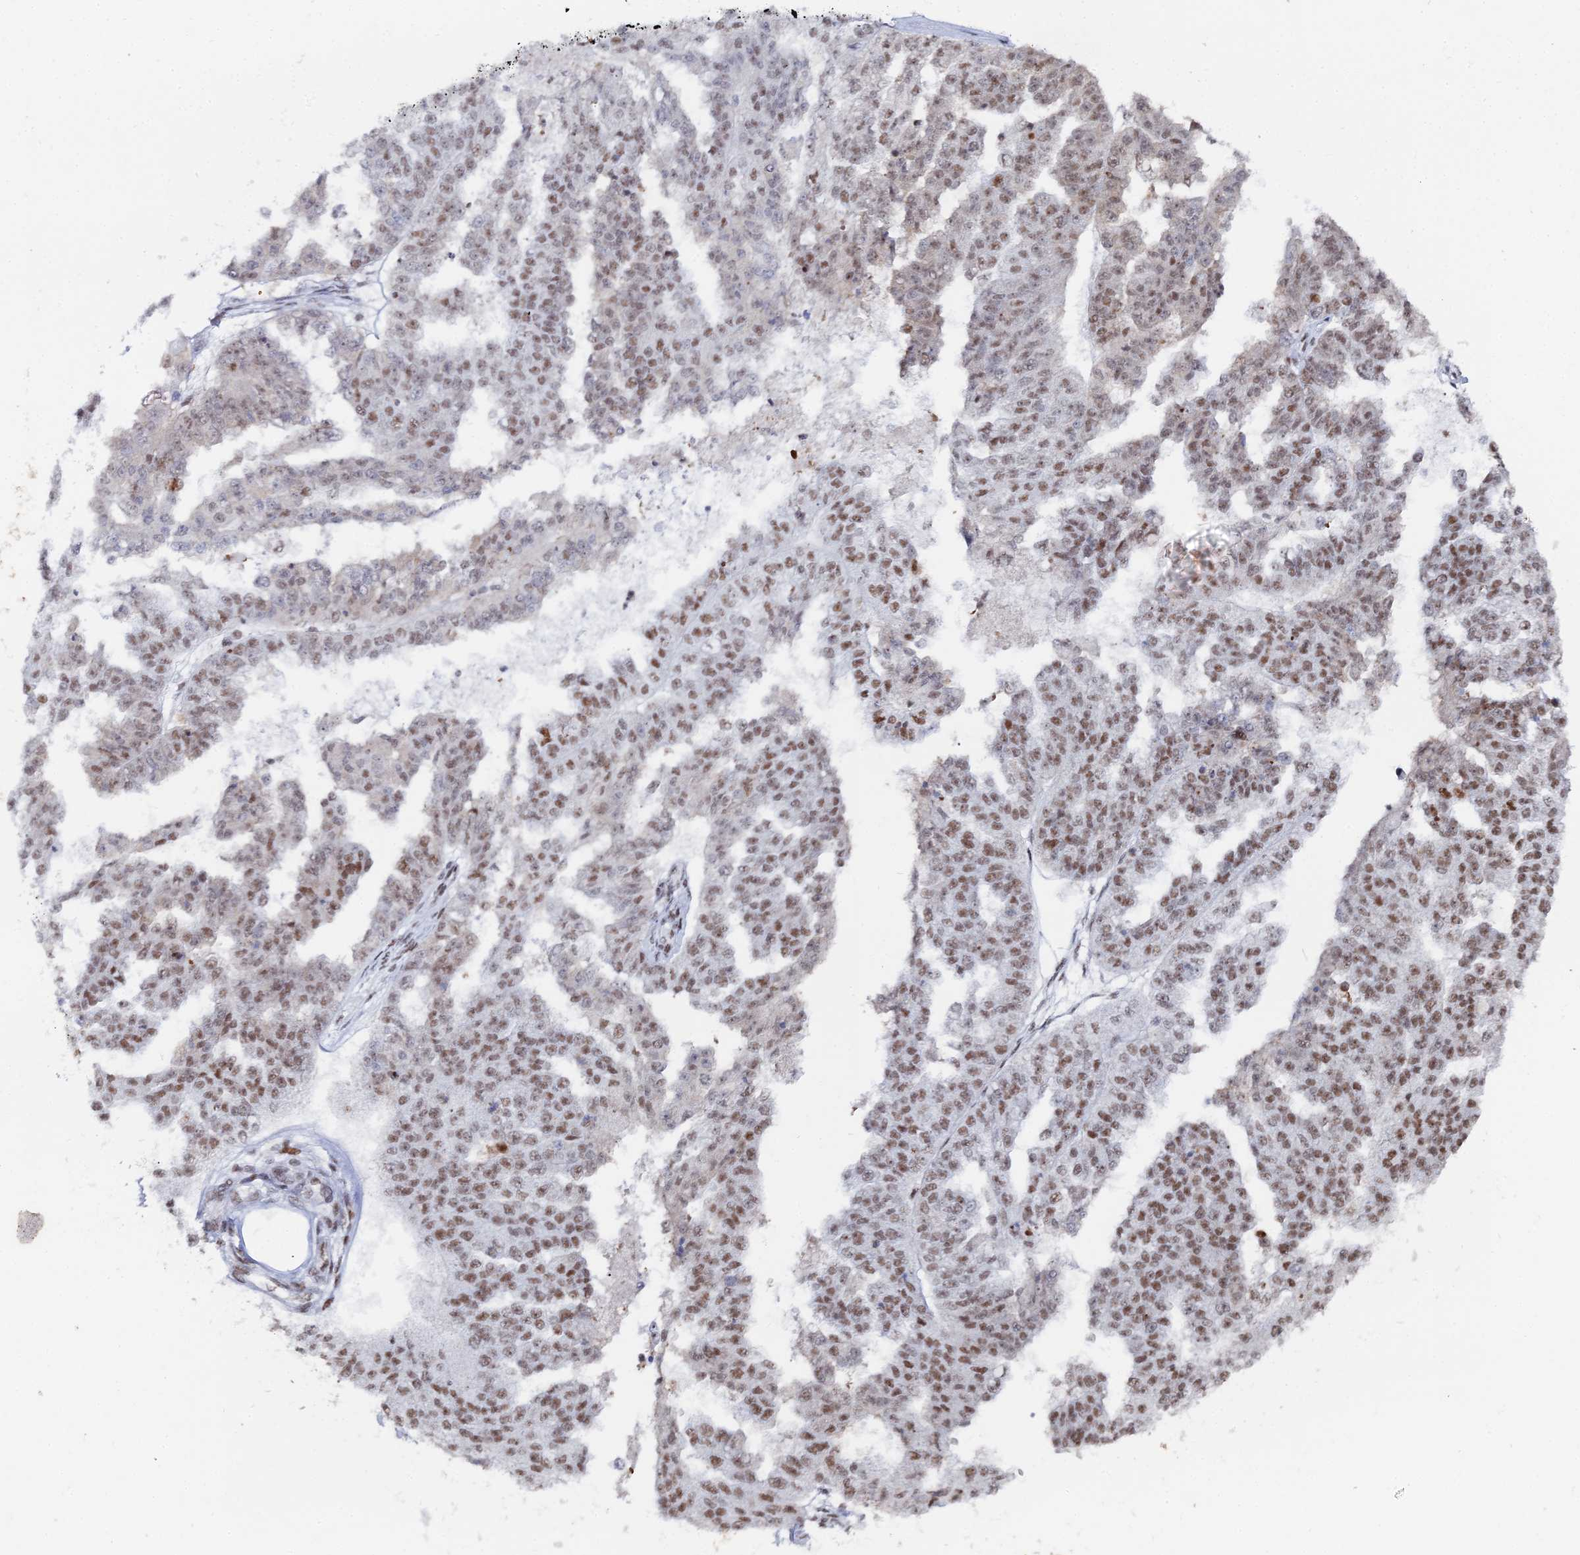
{"staining": {"intensity": "moderate", "quantity": ">75%", "location": "nuclear"}, "tissue": "ovarian cancer", "cell_type": "Tumor cells", "image_type": "cancer", "snomed": [{"axis": "morphology", "description": "Cystadenocarcinoma, serous, NOS"}, {"axis": "topography", "description": "Ovary"}], "caption": "Immunohistochemistry micrograph of neoplastic tissue: ovarian cancer stained using IHC demonstrates medium levels of moderate protein expression localized specifically in the nuclear of tumor cells, appearing as a nuclear brown color.", "gene": "GSC2", "patient": {"sex": "female", "age": 58}}